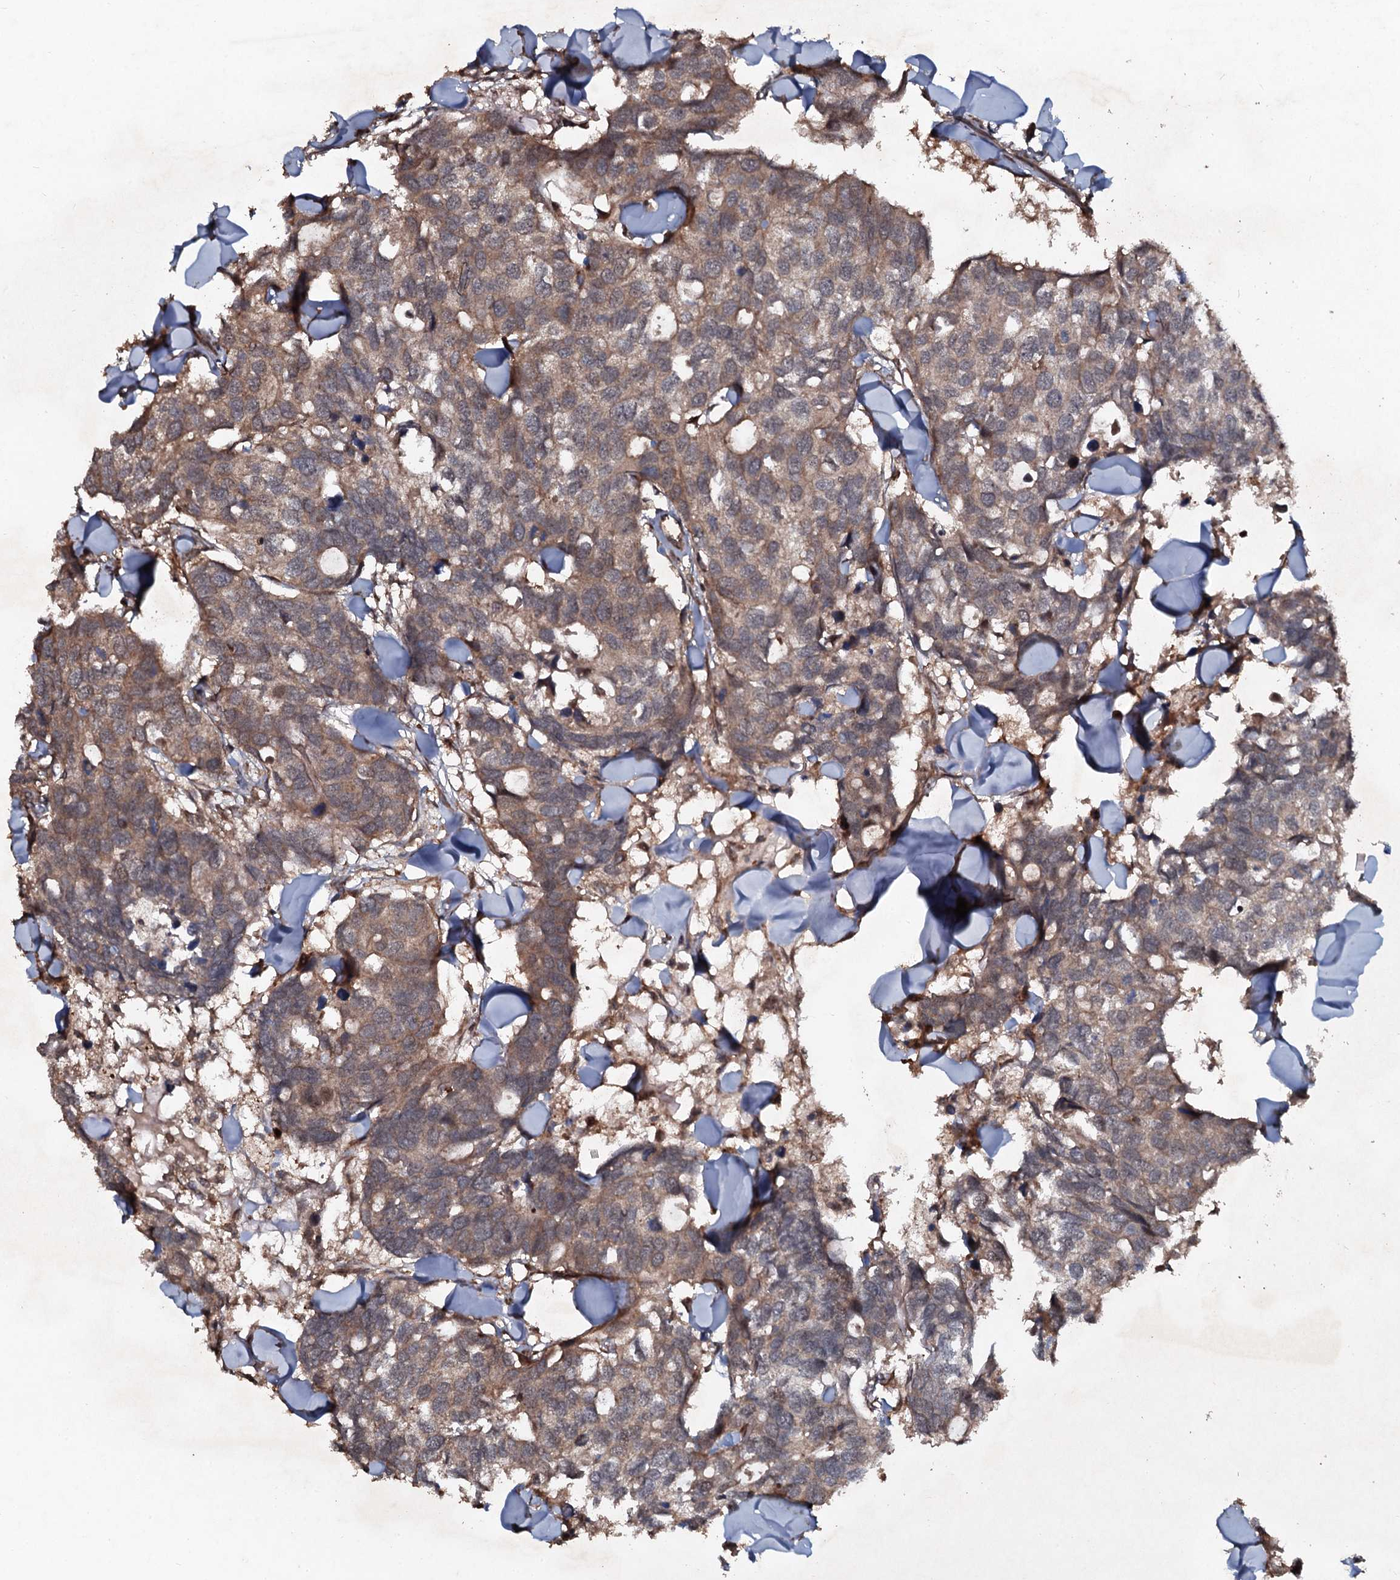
{"staining": {"intensity": "moderate", "quantity": ">75%", "location": "cytoplasmic/membranous"}, "tissue": "breast cancer", "cell_type": "Tumor cells", "image_type": "cancer", "snomed": [{"axis": "morphology", "description": "Duct carcinoma"}, {"axis": "topography", "description": "Breast"}], "caption": "Tumor cells demonstrate moderate cytoplasmic/membranous staining in approximately >75% of cells in breast cancer (intraductal carcinoma). The protein of interest is stained brown, and the nuclei are stained in blue (DAB IHC with brightfield microscopy, high magnification).", "gene": "ADGRG3", "patient": {"sex": "female", "age": 83}}